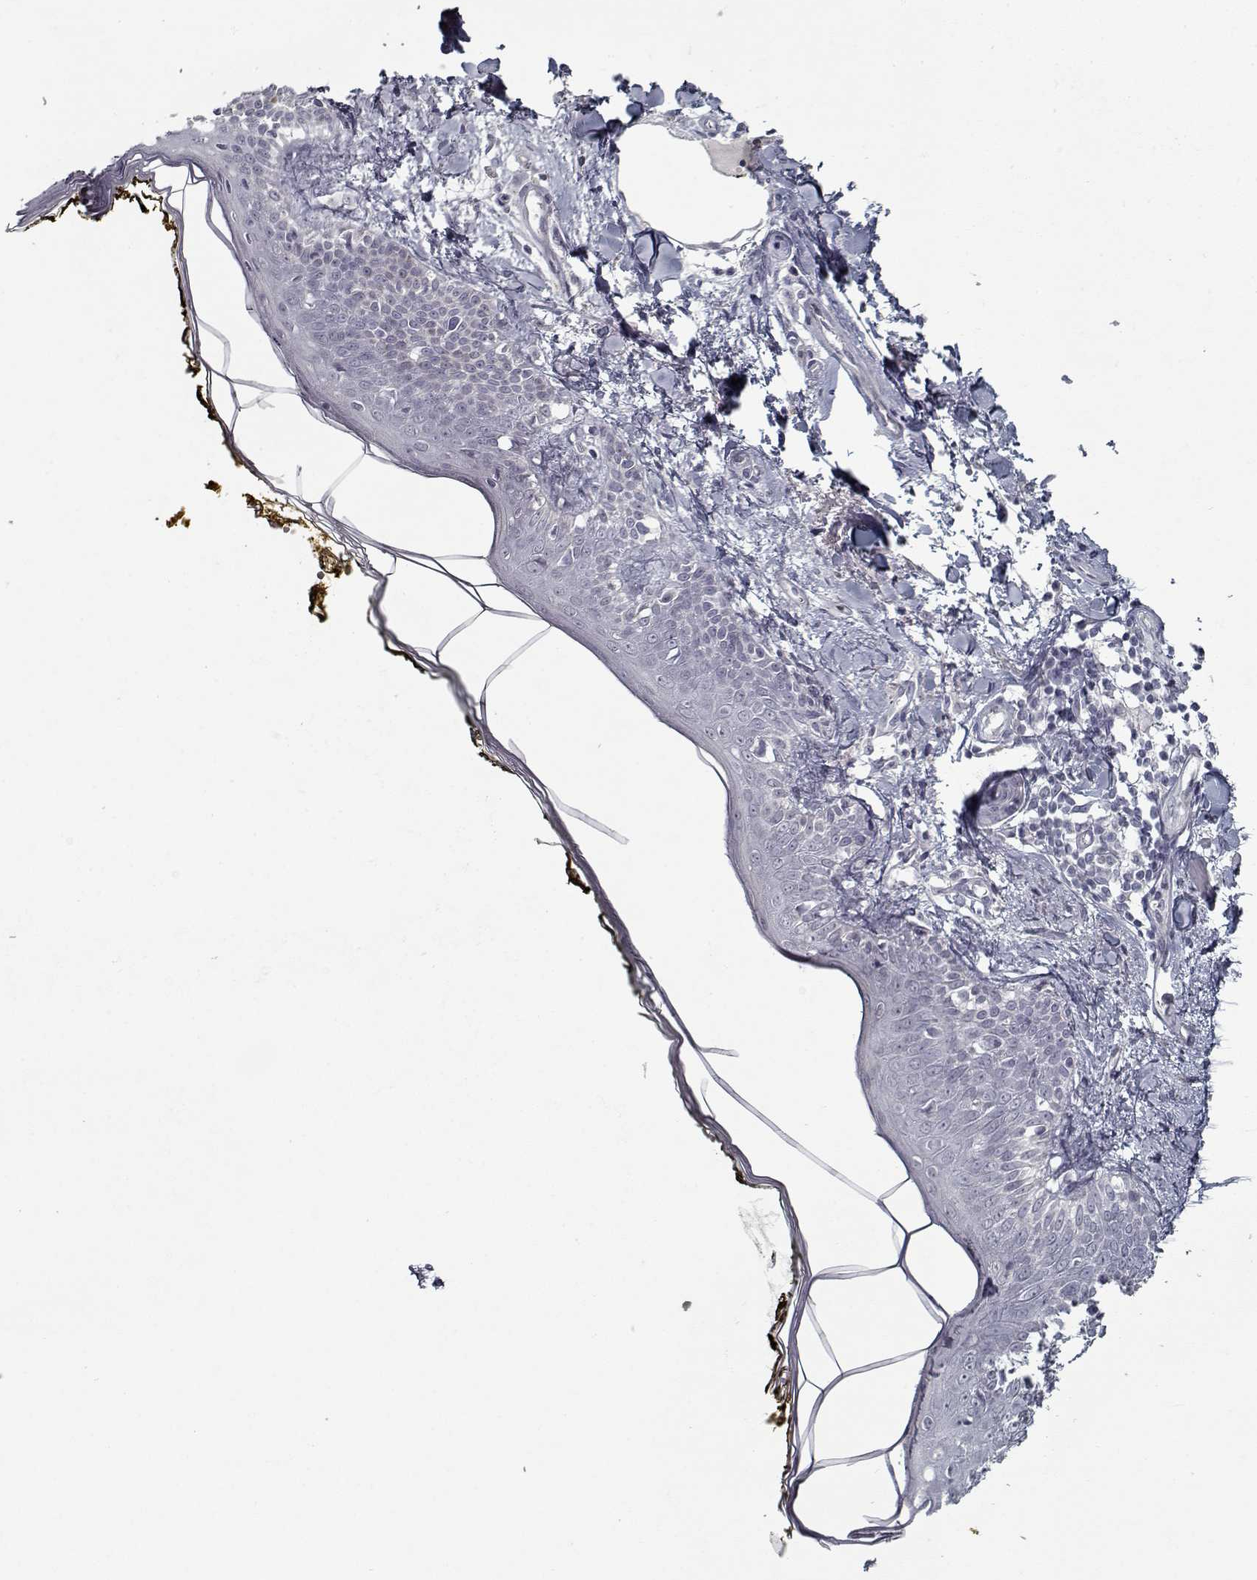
{"staining": {"intensity": "negative", "quantity": "none", "location": "none"}, "tissue": "skin", "cell_type": "Fibroblasts", "image_type": "normal", "snomed": [{"axis": "morphology", "description": "Normal tissue, NOS"}, {"axis": "topography", "description": "Skin"}], "caption": "IHC histopathology image of benign skin stained for a protein (brown), which exhibits no staining in fibroblasts. Nuclei are stained in blue.", "gene": "GAD2", "patient": {"sex": "male", "age": 76}}